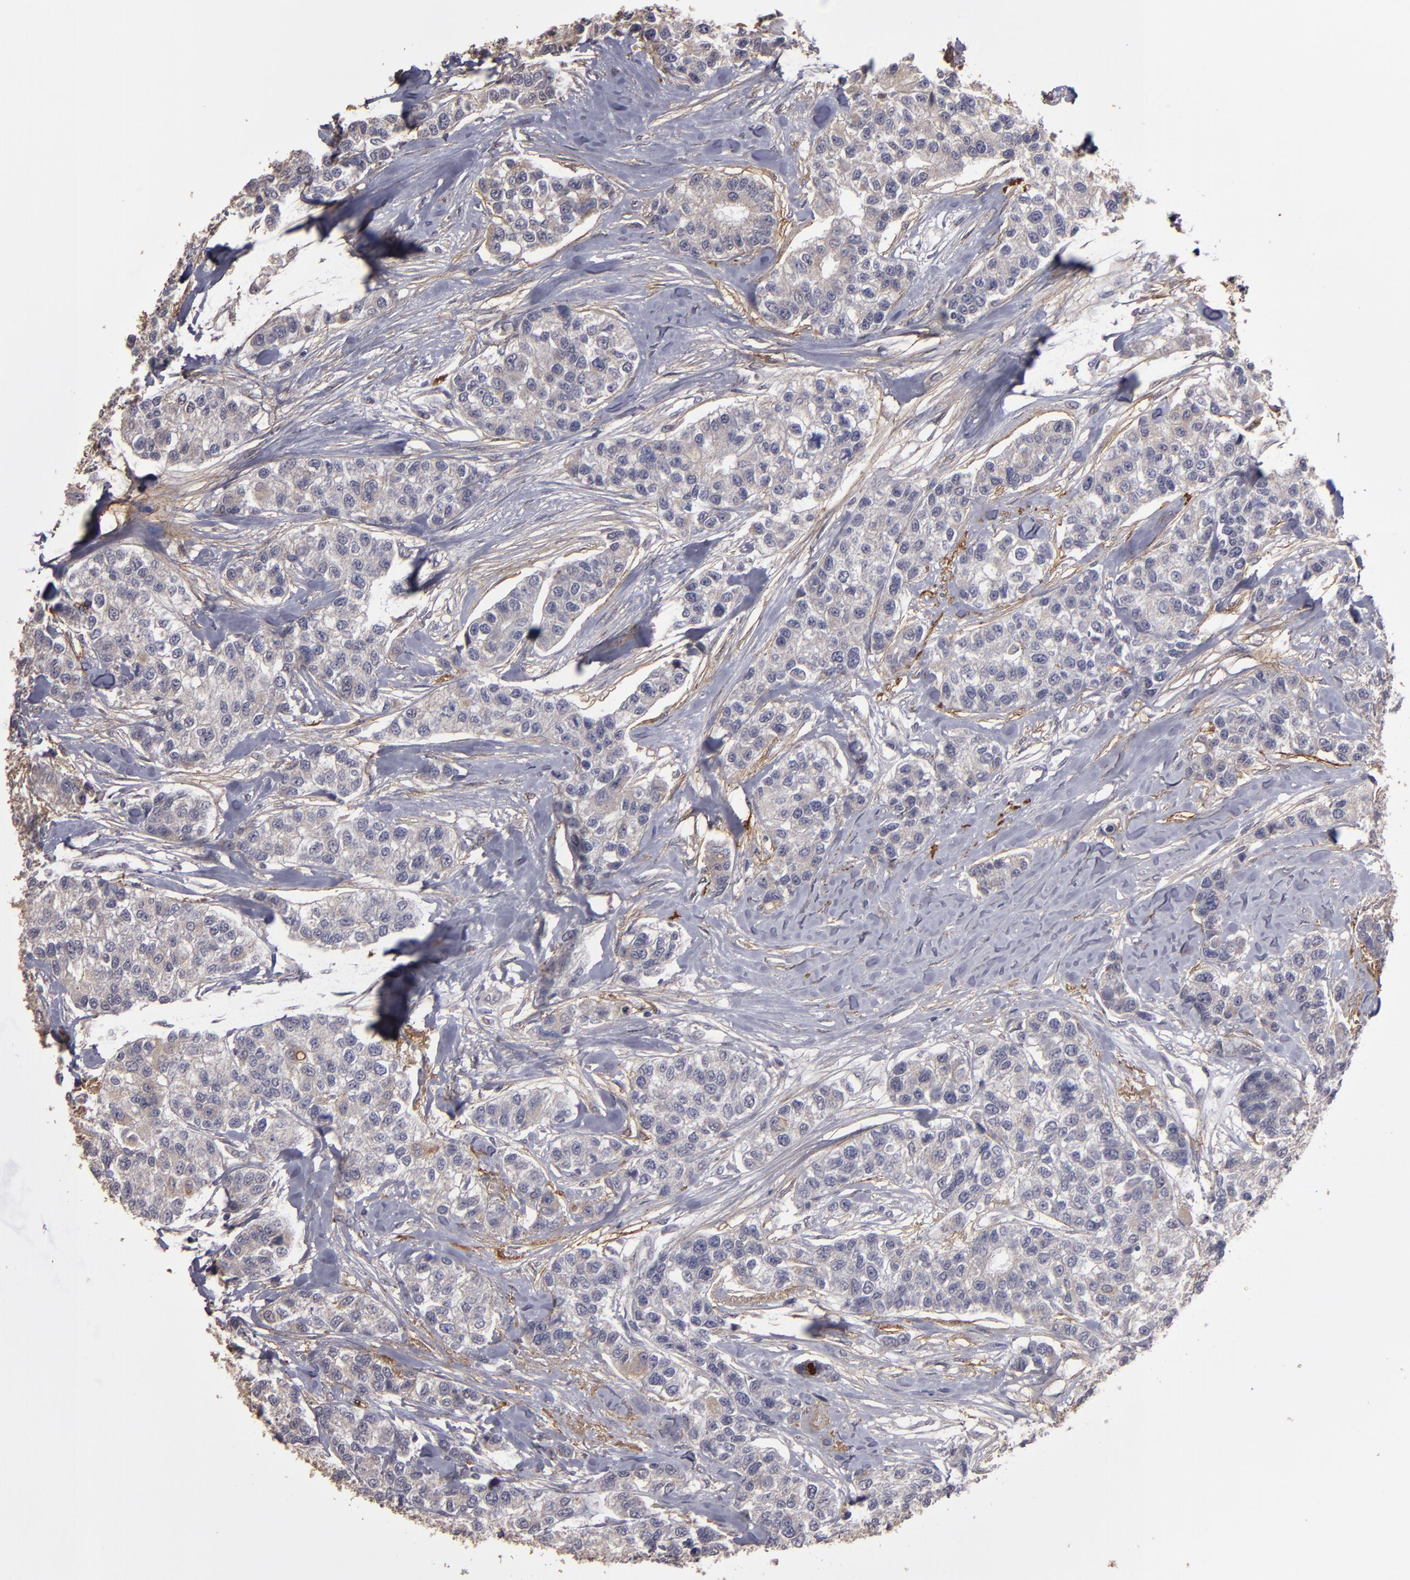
{"staining": {"intensity": "weak", "quantity": "25%-75%", "location": "cytoplasmic/membranous"}, "tissue": "breast cancer", "cell_type": "Tumor cells", "image_type": "cancer", "snomed": [{"axis": "morphology", "description": "Duct carcinoma"}, {"axis": "topography", "description": "Breast"}], "caption": "Immunohistochemistry (DAB) staining of human intraductal carcinoma (breast) demonstrates weak cytoplasmic/membranous protein staining in approximately 25%-75% of tumor cells.", "gene": "CD55", "patient": {"sex": "female", "age": 51}}